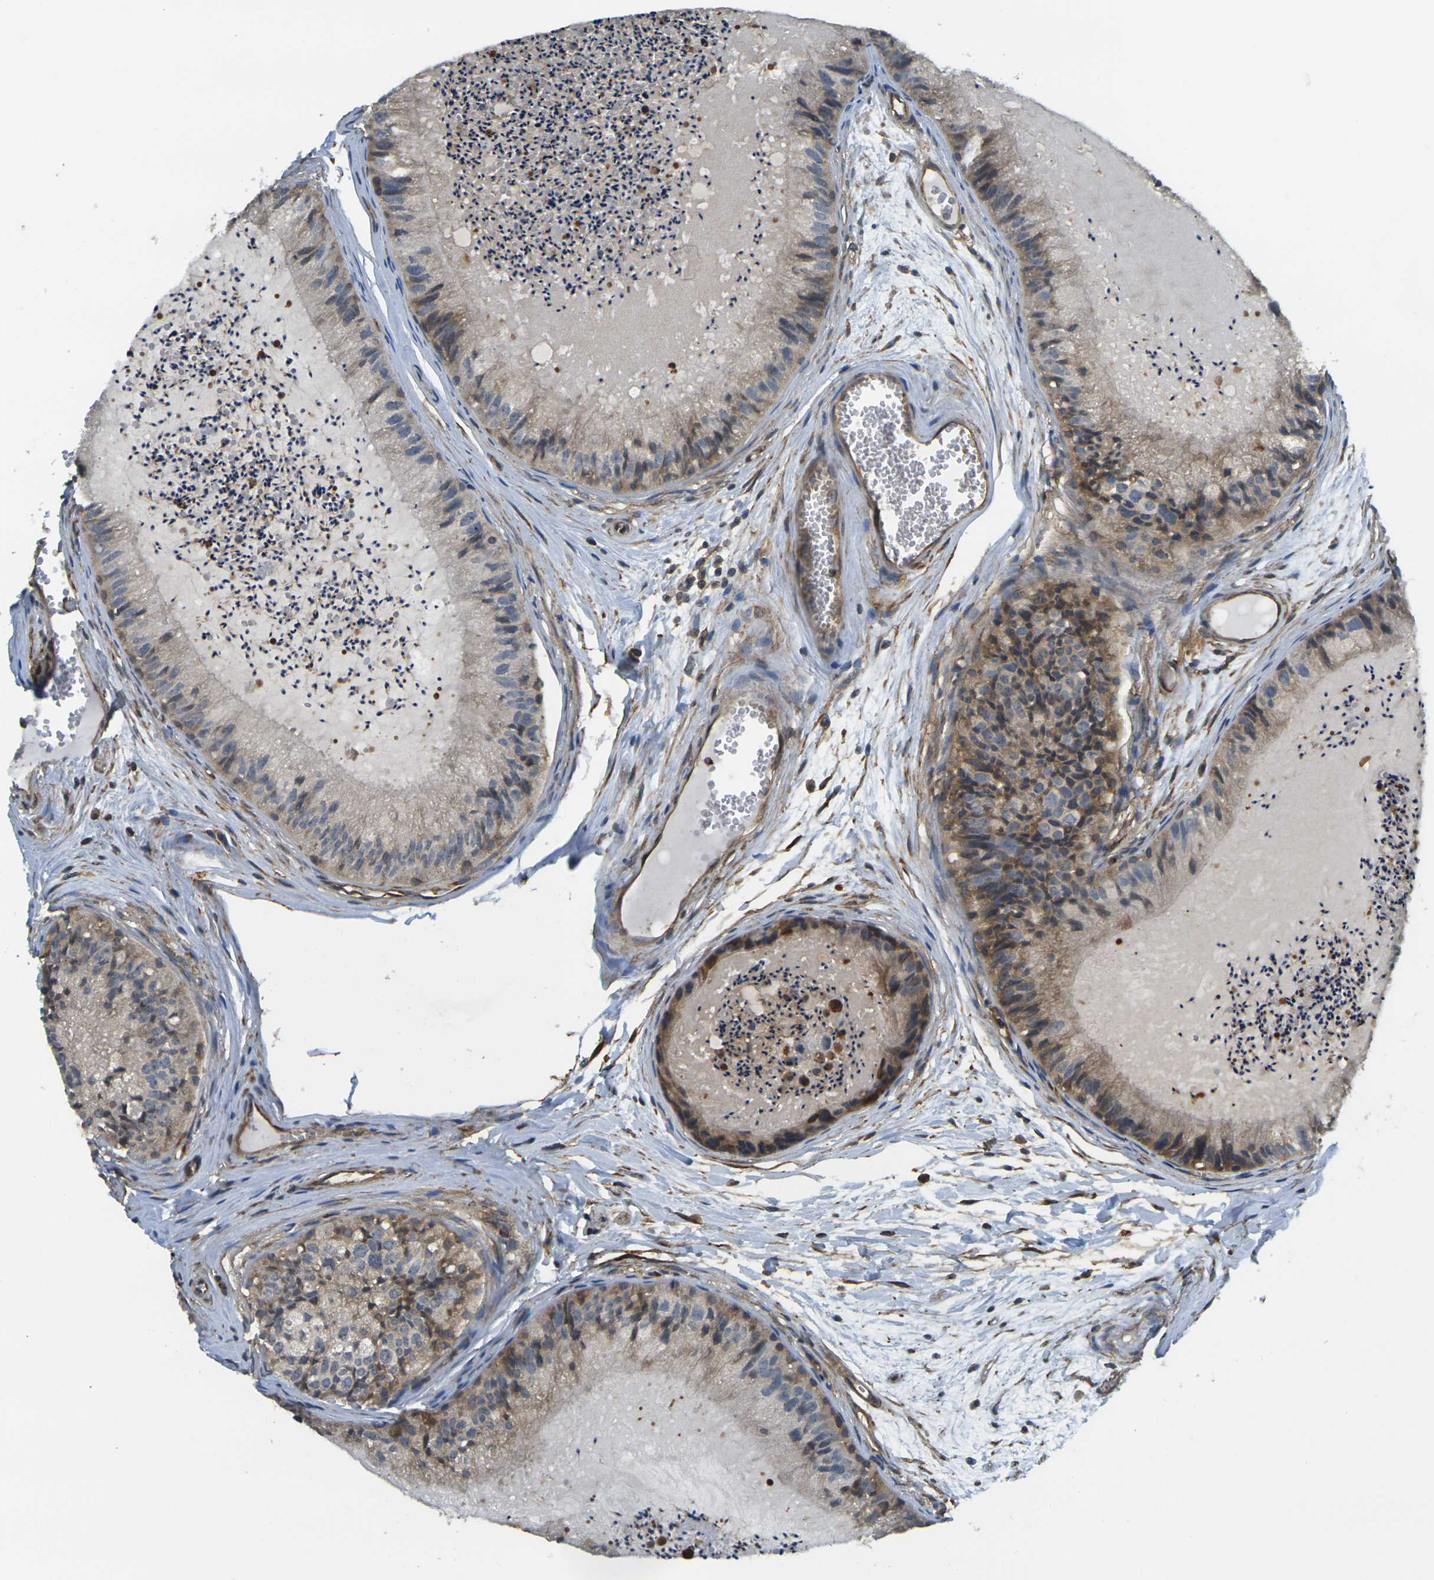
{"staining": {"intensity": "moderate", "quantity": "25%-75%", "location": "cytoplasmic/membranous"}, "tissue": "epididymis", "cell_type": "Glandular cells", "image_type": "normal", "snomed": [{"axis": "morphology", "description": "Normal tissue, NOS"}, {"axis": "topography", "description": "Epididymis"}], "caption": "Immunohistochemical staining of unremarkable epididymis demonstrates 25%-75% levels of moderate cytoplasmic/membranous protein expression in approximately 25%-75% of glandular cells. The staining was performed using DAB to visualize the protein expression in brown, while the nuclei were stained in blue with hematoxylin (Magnification: 20x).", "gene": "CAST", "patient": {"sex": "male", "age": 31}}